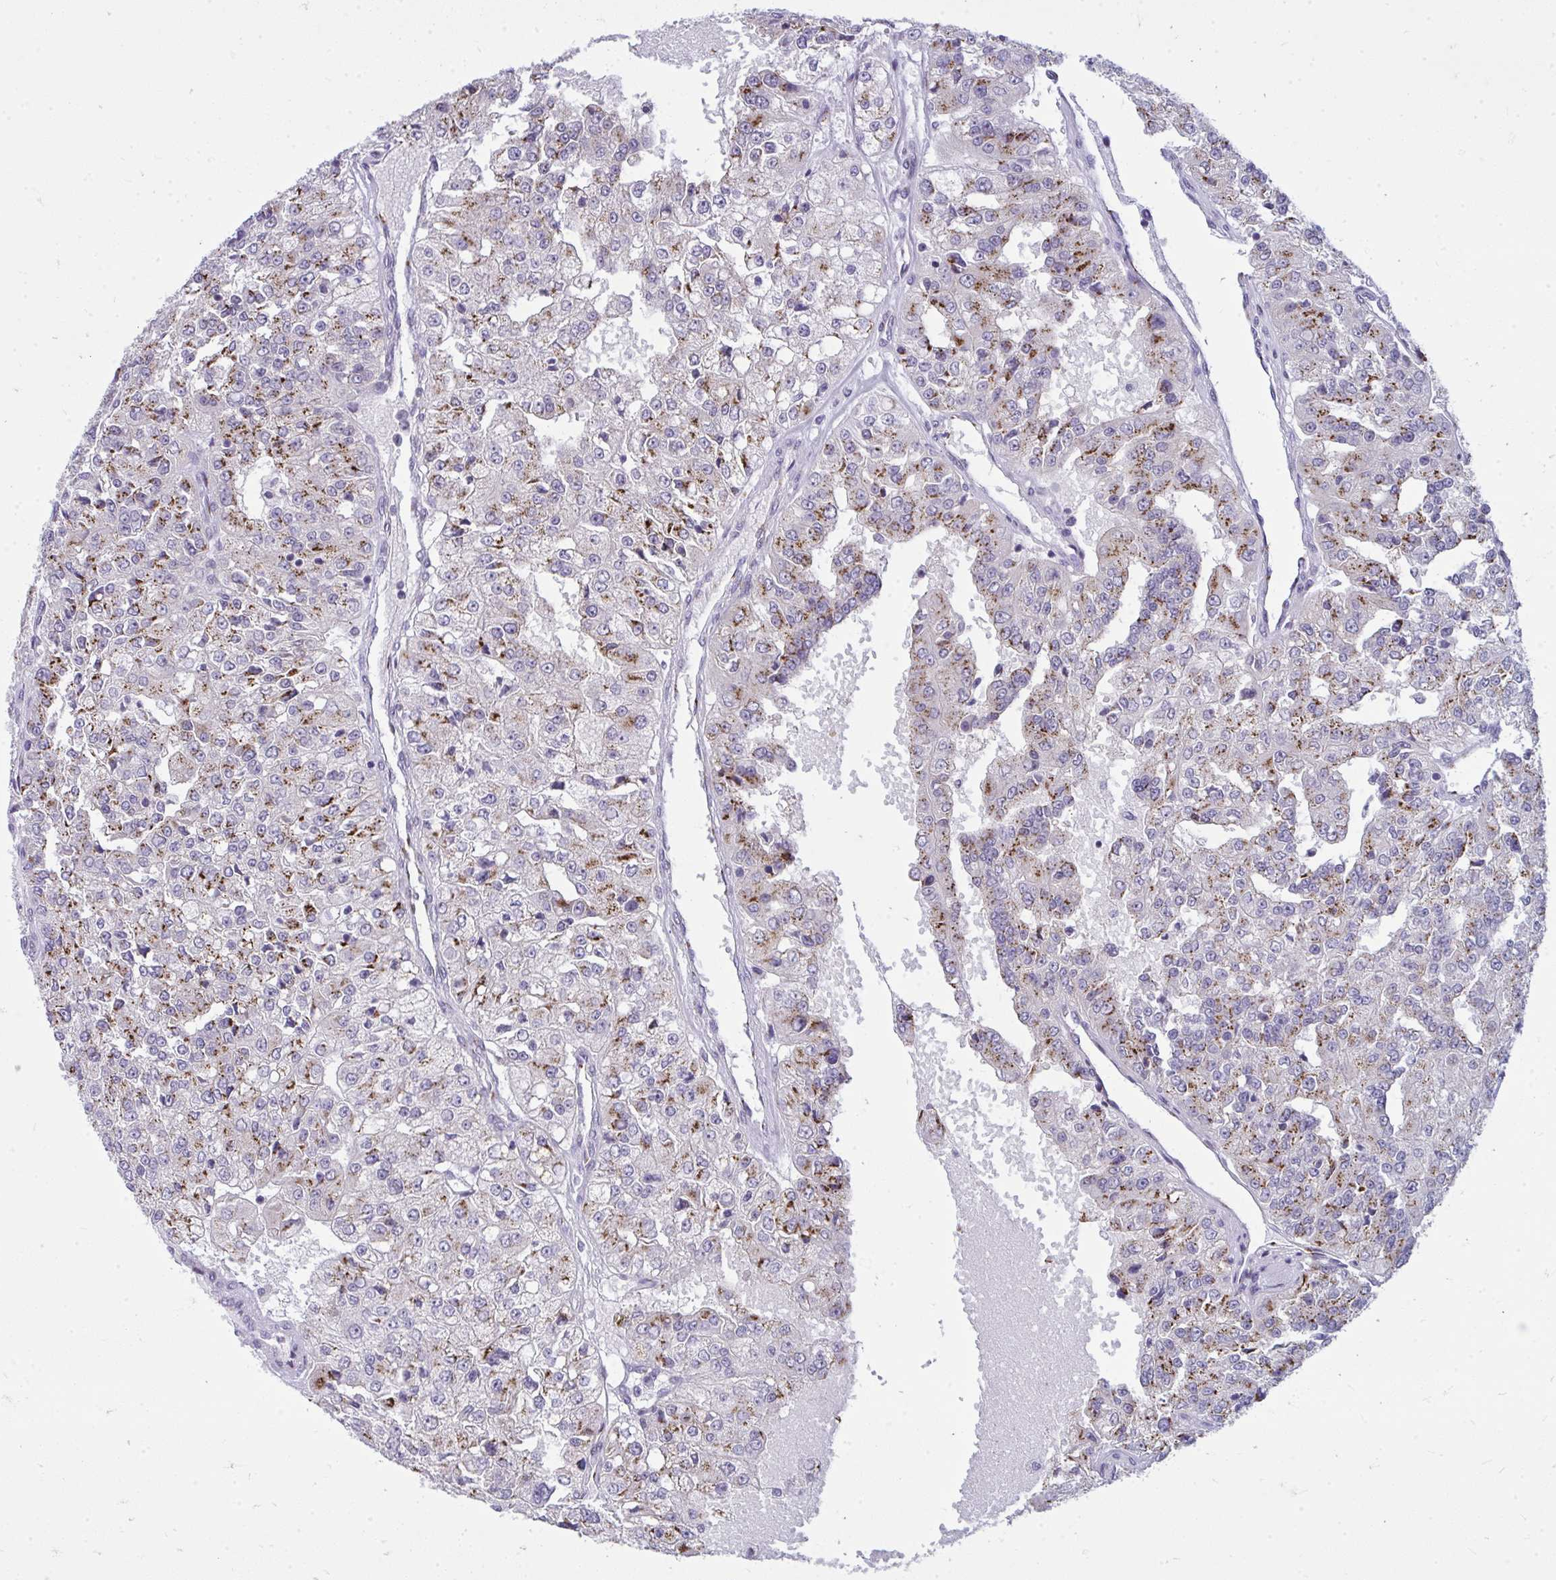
{"staining": {"intensity": "moderate", "quantity": "25%-75%", "location": "cytoplasmic/membranous"}, "tissue": "renal cancer", "cell_type": "Tumor cells", "image_type": "cancer", "snomed": [{"axis": "morphology", "description": "Adenocarcinoma, NOS"}, {"axis": "topography", "description": "Kidney"}], "caption": "Protein staining of renal cancer tissue displays moderate cytoplasmic/membranous expression in about 25%-75% of tumor cells.", "gene": "DTX4", "patient": {"sex": "female", "age": 63}}